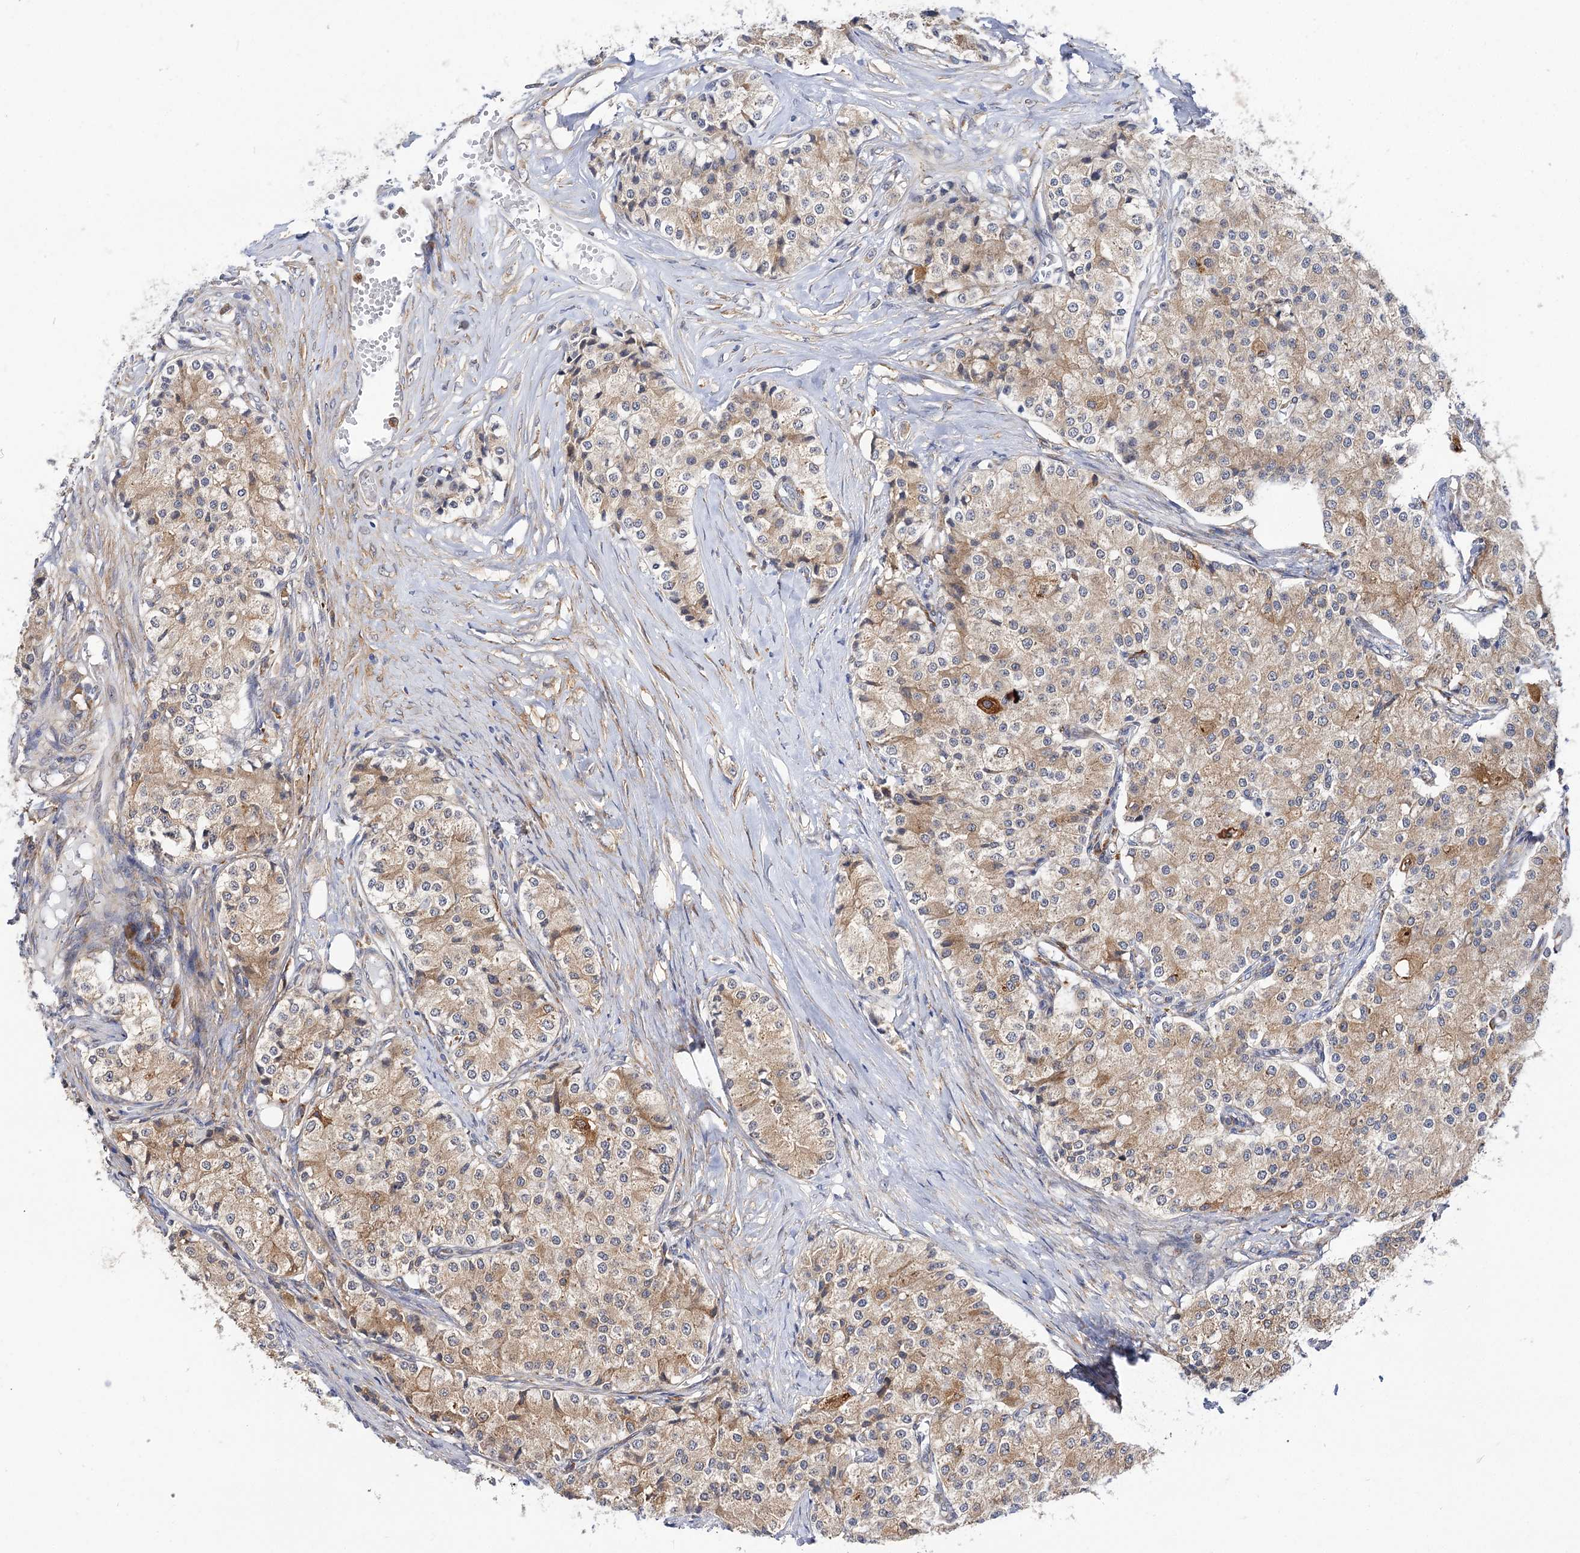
{"staining": {"intensity": "moderate", "quantity": ">75%", "location": "cytoplasmic/membranous"}, "tissue": "carcinoid", "cell_type": "Tumor cells", "image_type": "cancer", "snomed": [{"axis": "morphology", "description": "Carcinoid, malignant, NOS"}, {"axis": "topography", "description": "Colon"}], "caption": "DAB immunohistochemical staining of carcinoid (malignant) reveals moderate cytoplasmic/membranous protein positivity in approximately >75% of tumor cells. (IHC, brightfield microscopy, high magnification).", "gene": "PPIP5K2", "patient": {"sex": "female", "age": 52}}